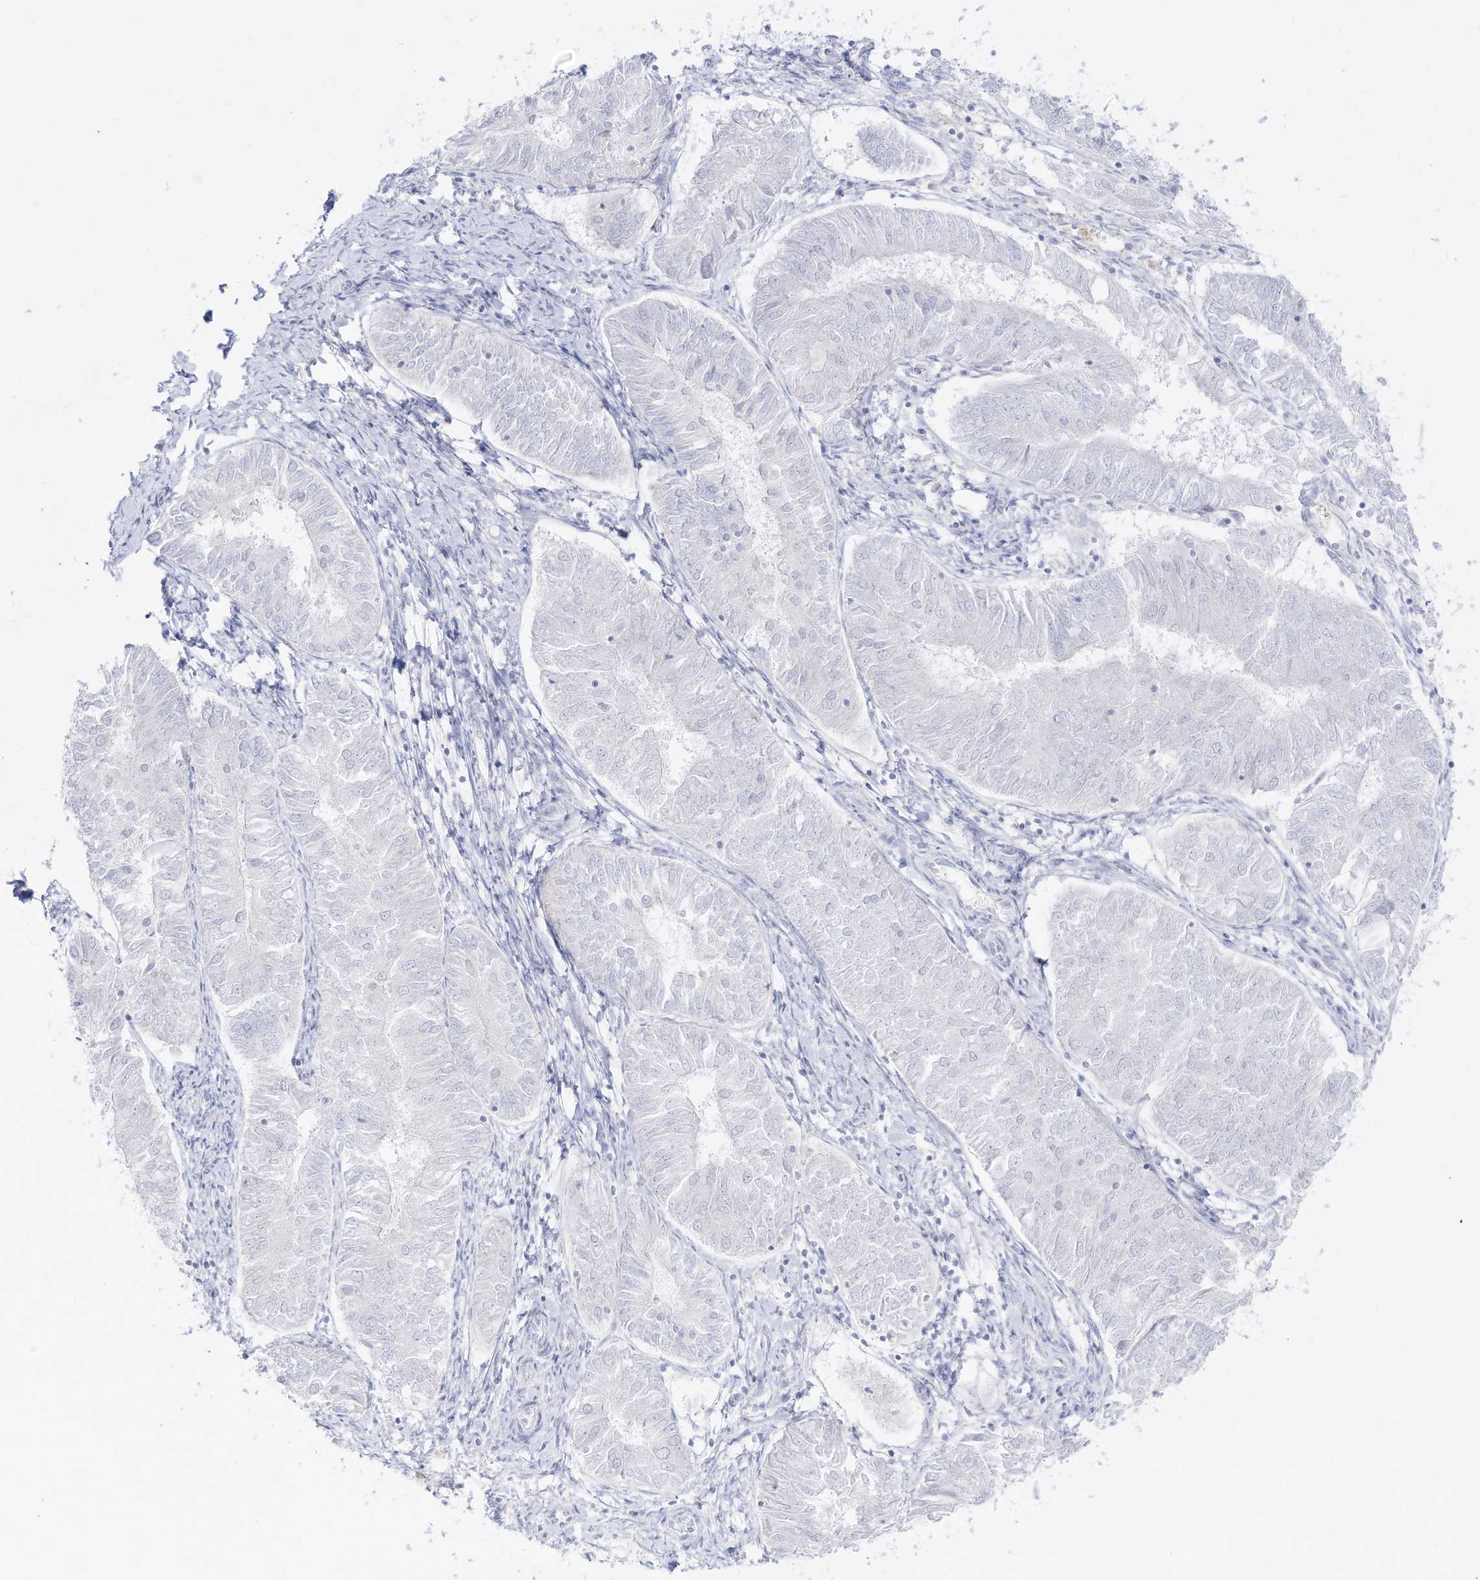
{"staining": {"intensity": "negative", "quantity": "none", "location": "none"}, "tissue": "endometrial cancer", "cell_type": "Tumor cells", "image_type": "cancer", "snomed": [{"axis": "morphology", "description": "Adenocarcinoma, NOS"}, {"axis": "topography", "description": "Endometrium"}], "caption": "High magnification brightfield microscopy of adenocarcinoma (endometrial) stained with DAB (3,3'-diaminobenzidine) (brown) and counterstained with hematoxylin (blue): tumor cells show no significant positivity.", "gene": "DMKN", "patient": {"sex": "female", "age": 58}}